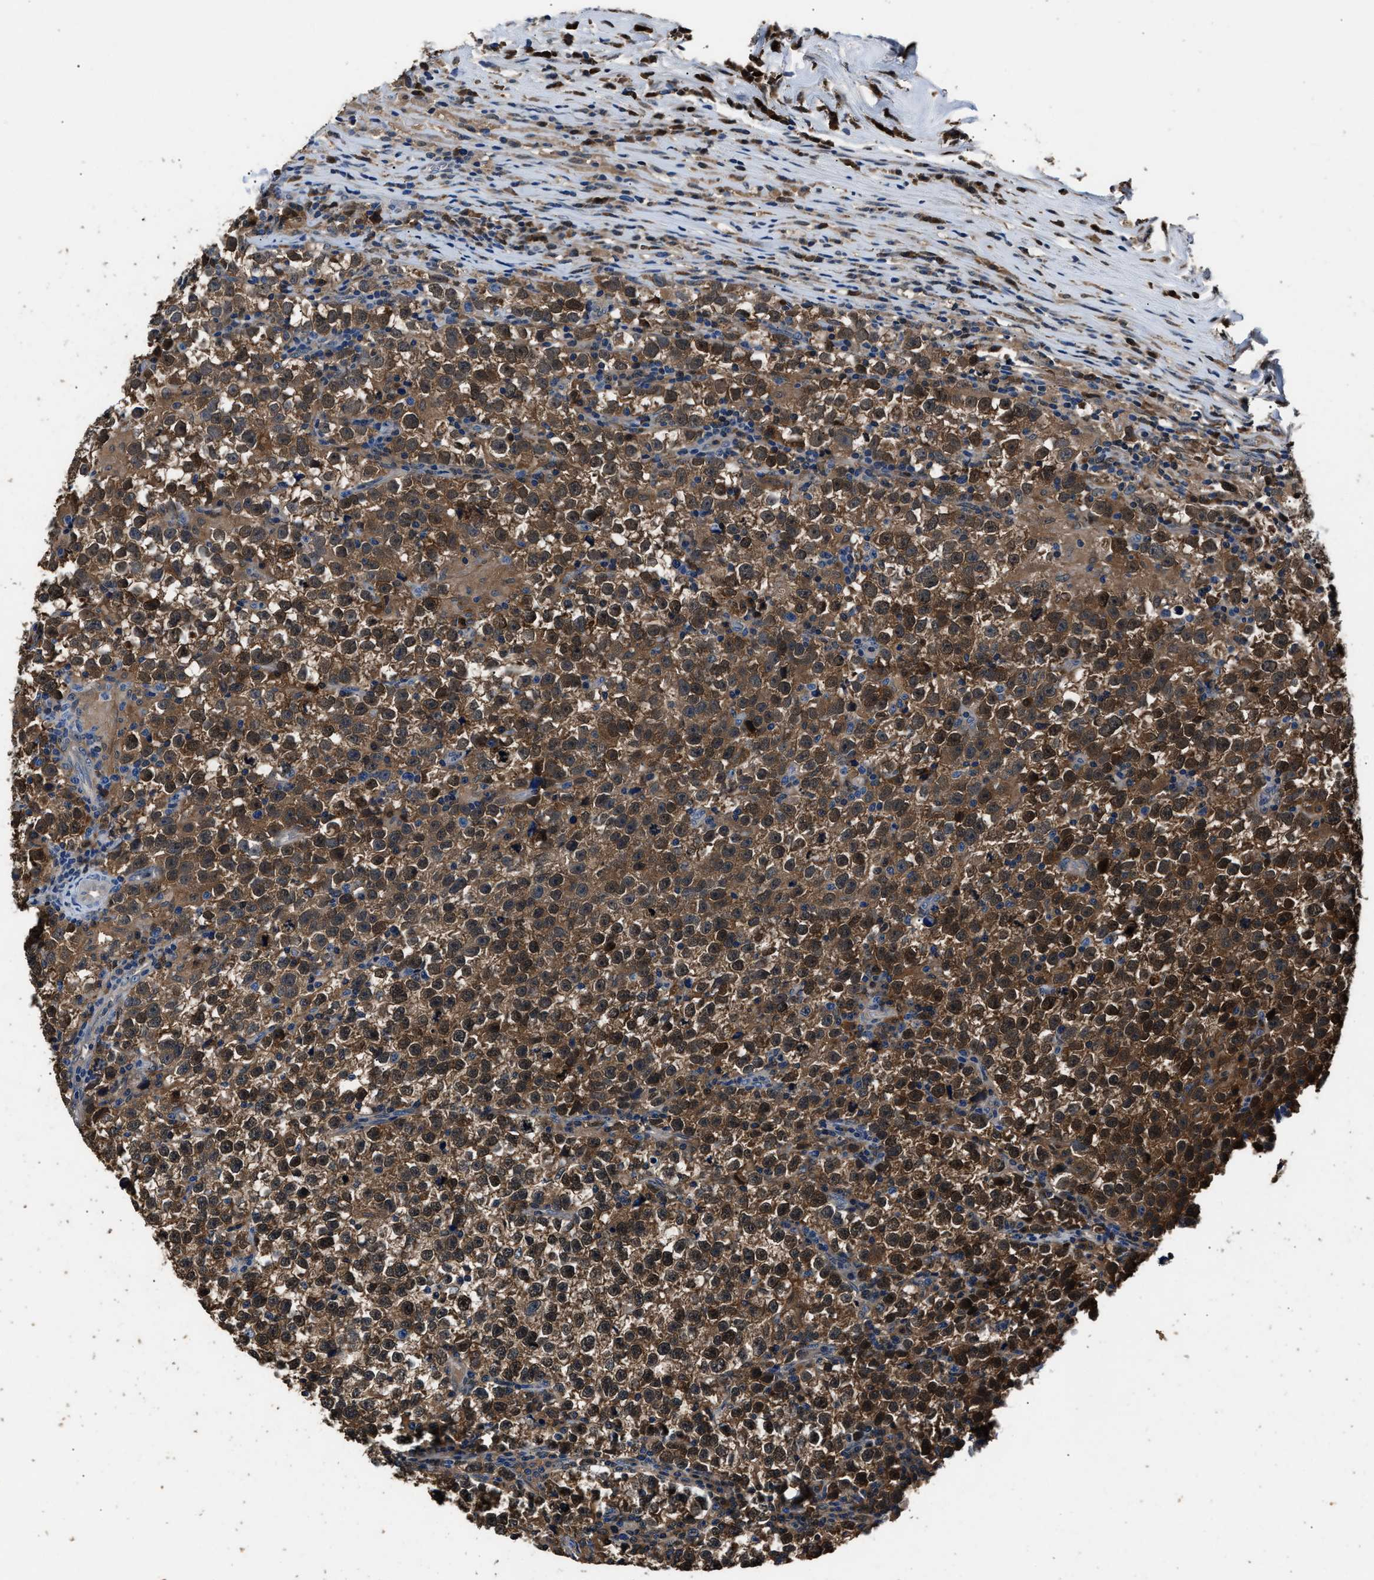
{"staining": {"intensity": "moderate", "quantity": ">75%", "location": "cytoplasmic/membranous,nuclear"}, "tissue": "testis cancer", "cell_type": "Tumor cells", "image_type": "cancer", "snomed": [{"axis": "morphology", "description": "Normal tissue, NOS"}, {"axis": "morphology", "description": "Seminoma, NOS"}, {"axis": "topography", "description": "Testis"}], "caption": "Immunohistochemical staining of human testis cancer exhibits moderate cytoplasmic/membranous and nuclear protein expression in about >75% of tumor cells.", "gene": "GSTP1", "patient": {"sex": "male", "age": 43}}